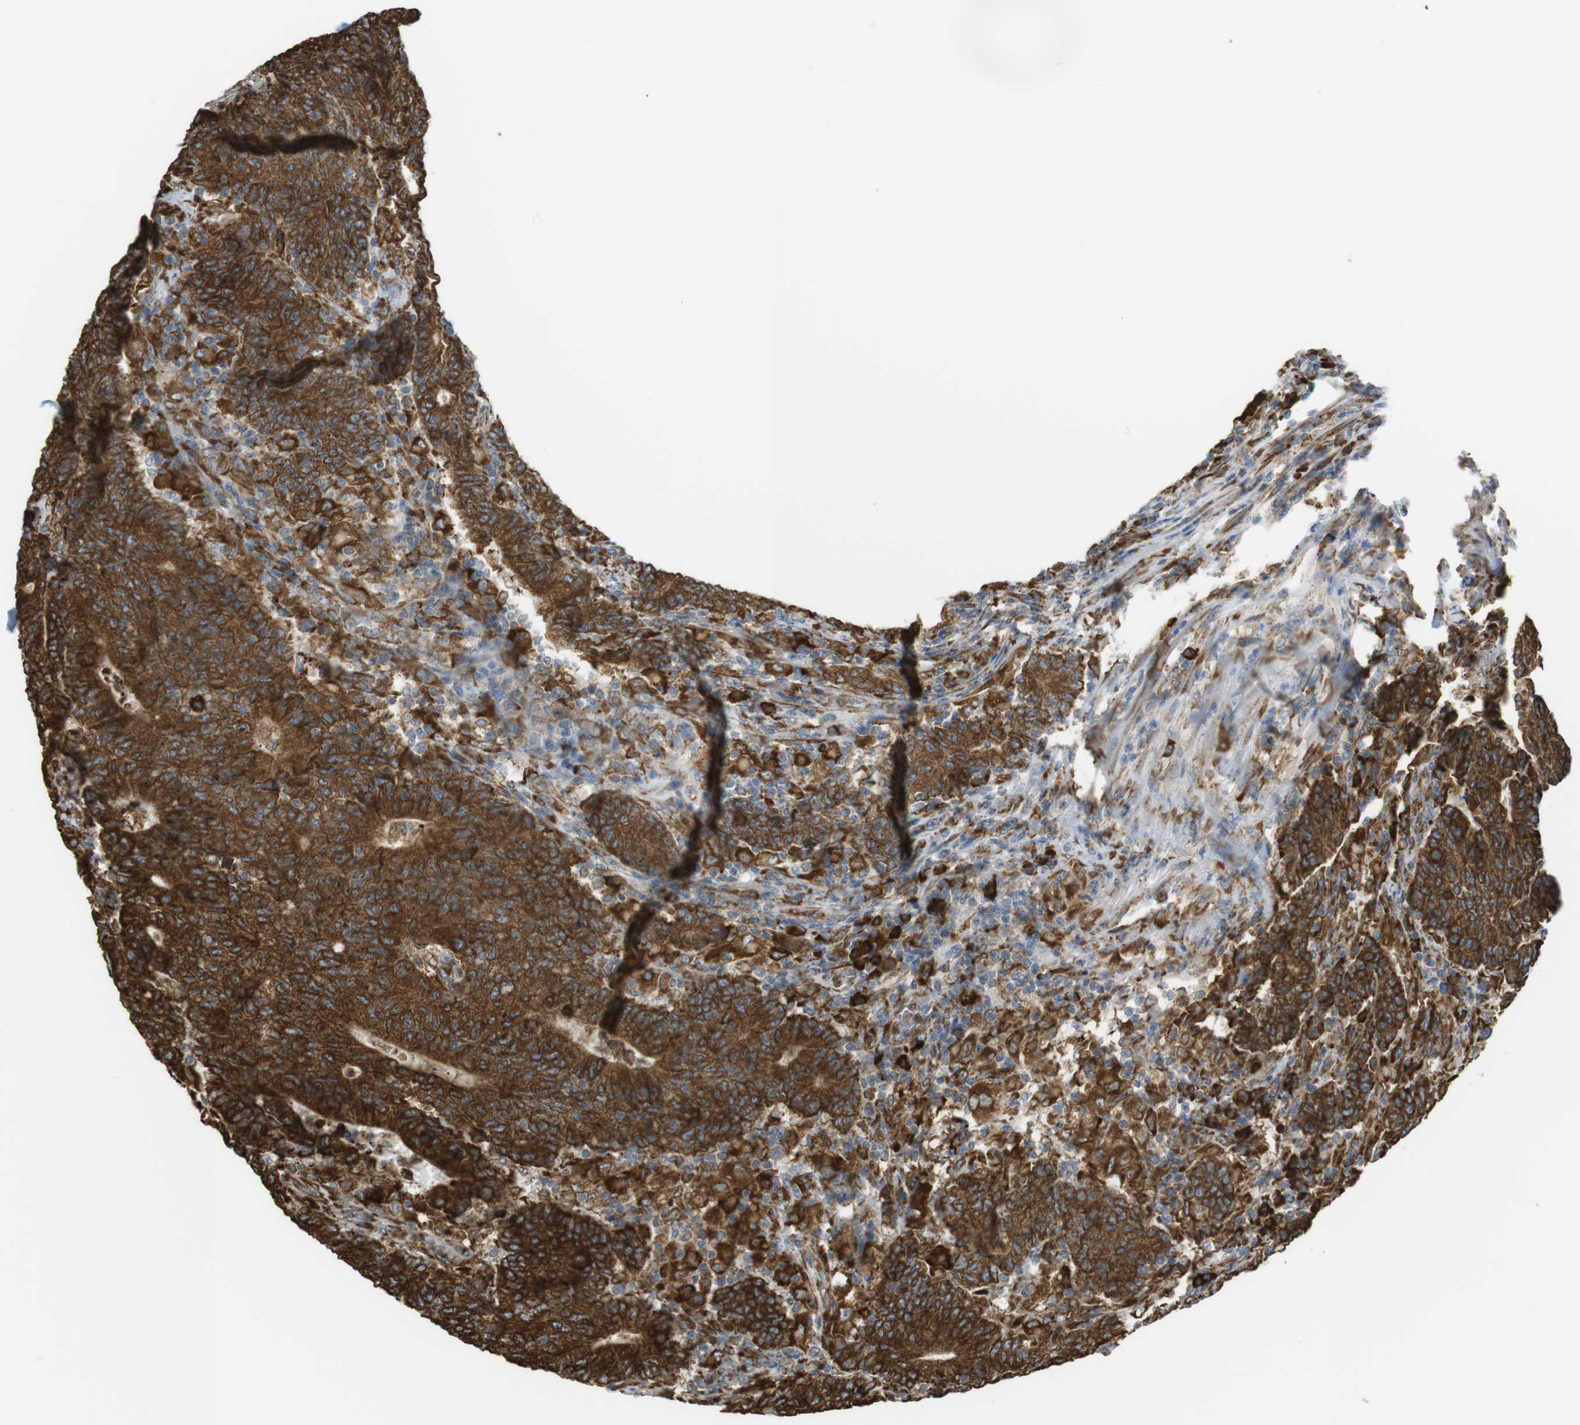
{"staining": {"intensity": "strong", "quantity": ">75%", "location": "cytoplasmic/membranous"}, "tissue": "colorectal cancer", "cell_type": "Tumor cells", "image_type": "cancer", "snomed": [{"axis": "morphology", "description": "Normal tissue, NOS"}, {"axis": "morphology", "description": "Adenocarcinoma, NOS"}, {"axis": "topography", "description": "Colon"}], "caption": "This micrograph shows IHC staining of colorectal adenocarcinoma, with high strong cytoplasmic/membranous positivity in about >75% of tumor cells.", "gene": "MBOAT2", "patient": {"sex": "female", "age": 75}}